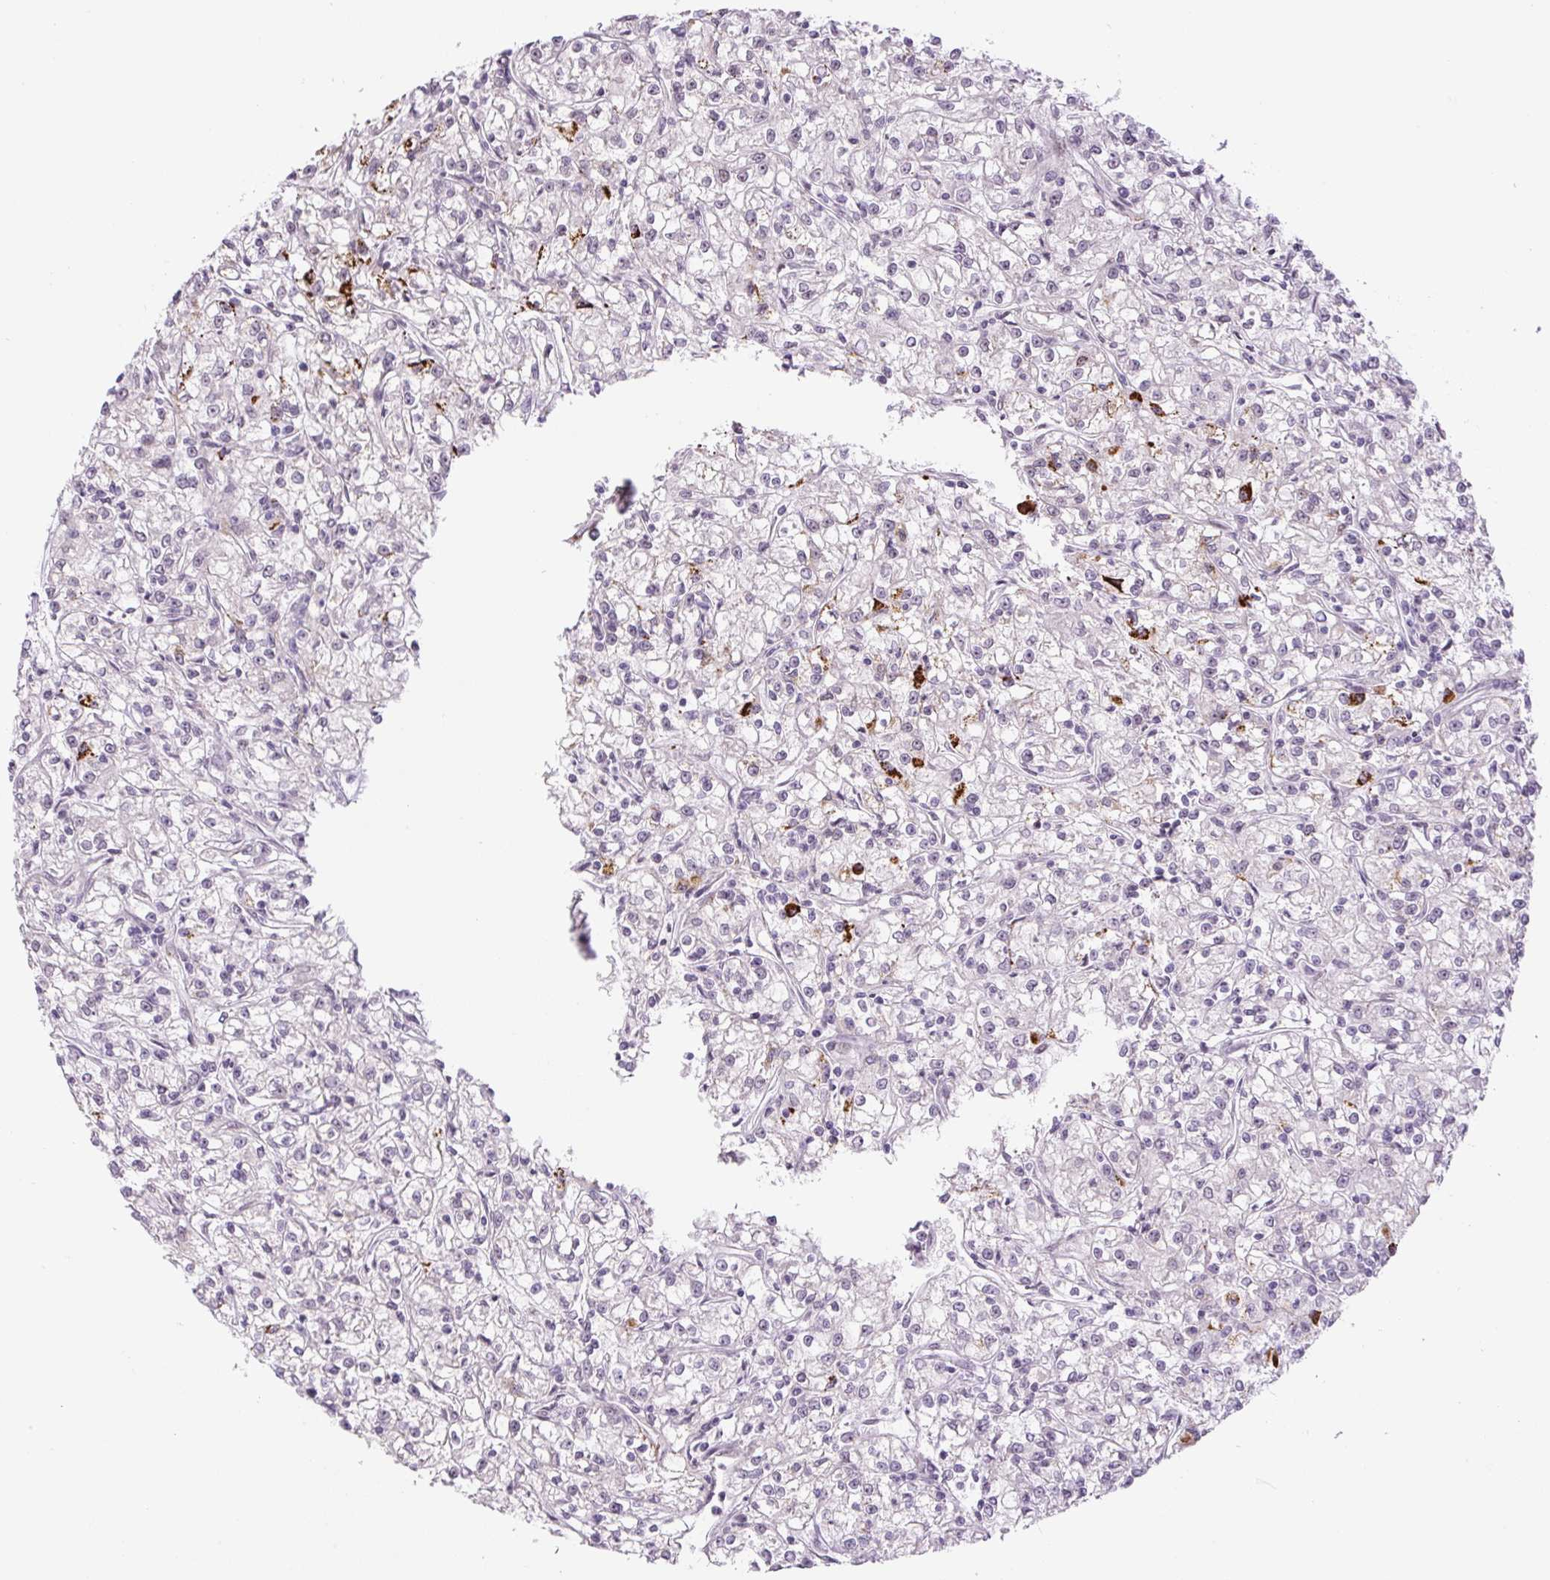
{"staining": {"intensity": "negative", "quantity": "none", "location": "none"}, "tissue": "renal cancer", "cell_type": "Tumor cells", "image_type": "cancer", "snomed": [{"axis": "morphology", "description": "Adenocarcinoma, NOS"}, {"axis": "topography", "description": "Kidney"}], "caption": "Tumor cells show no significant staining in renal adenocarcinoma.", "gene": "TCFL5", "patient": {"sex": "female", "age": 59}}